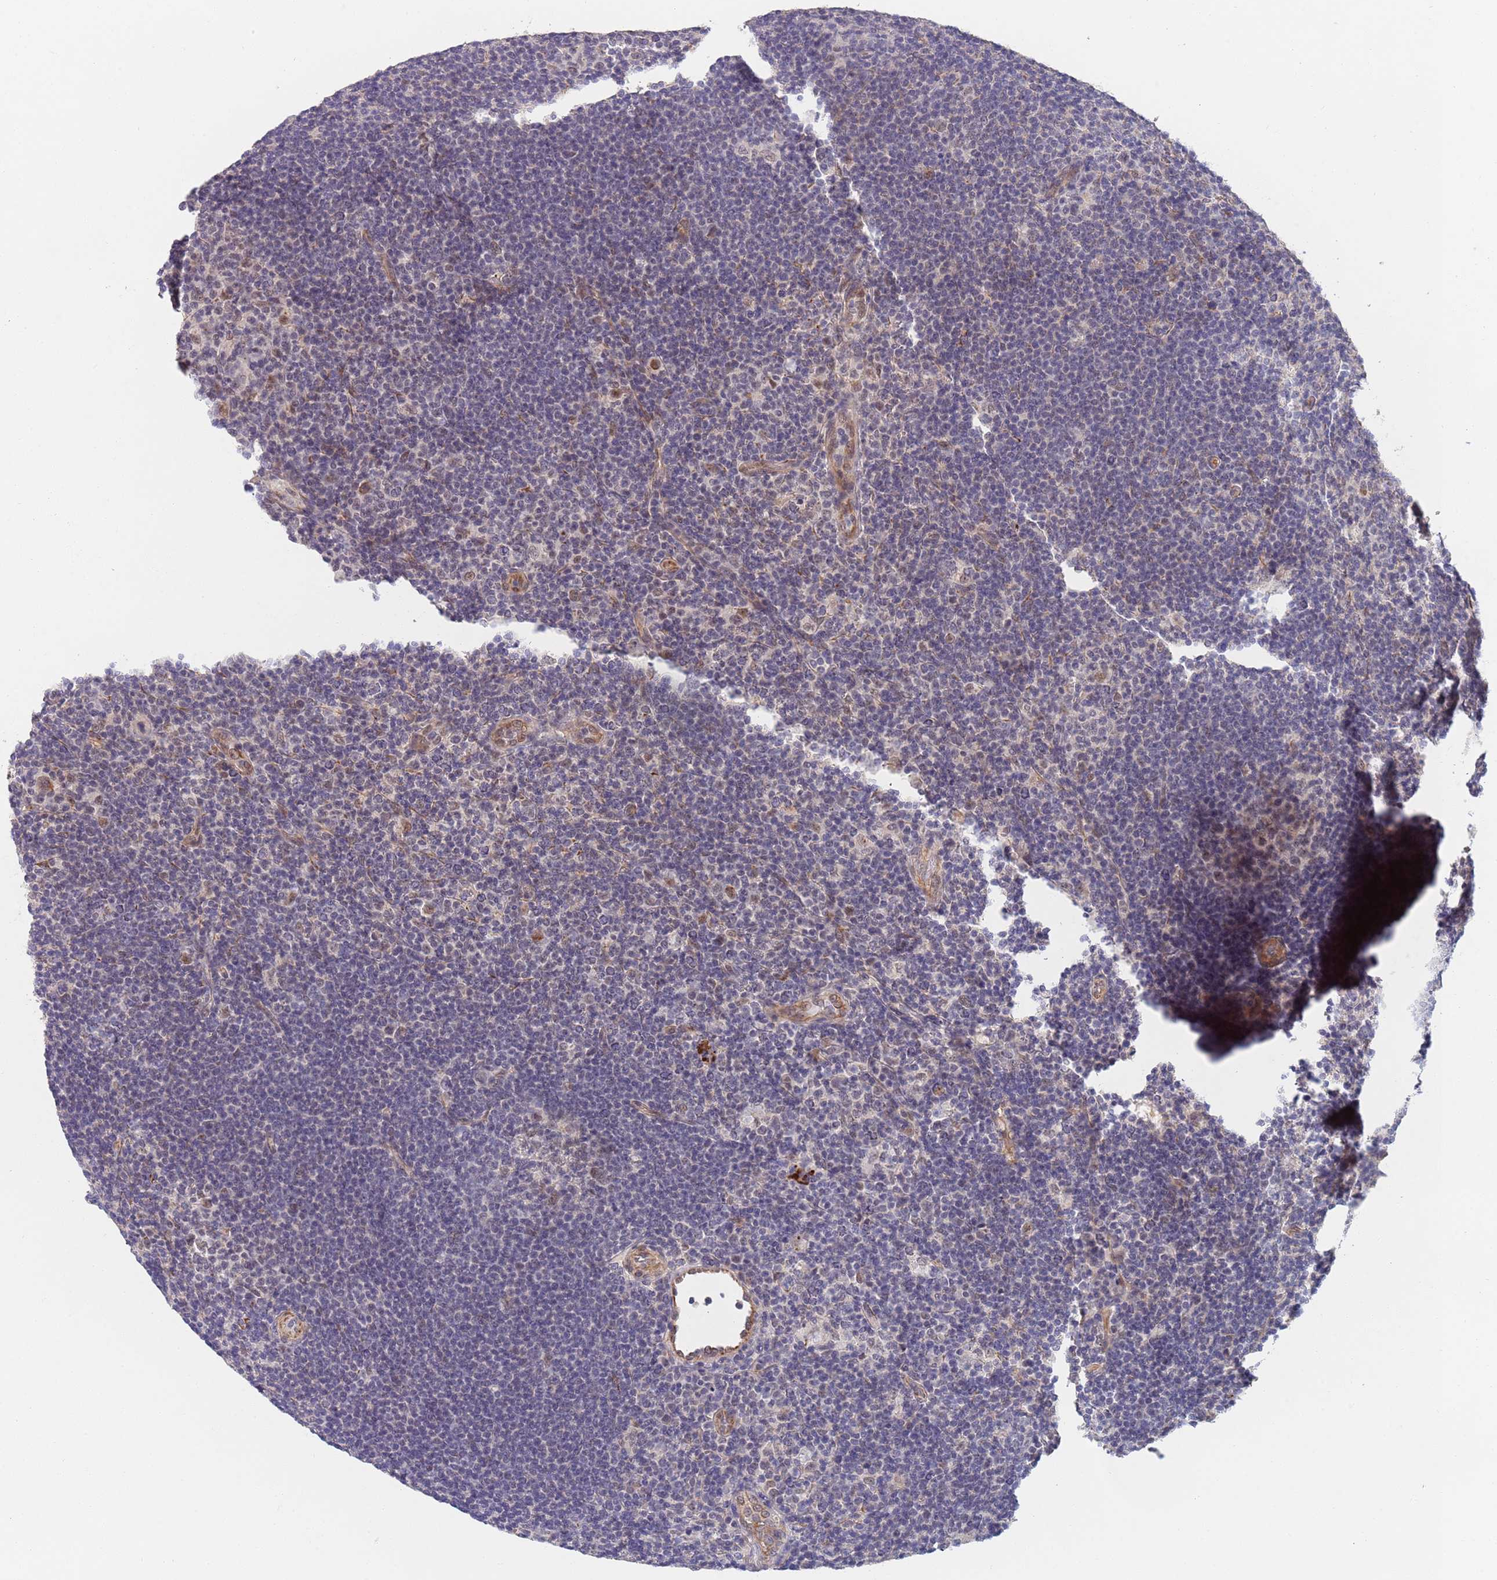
{"staining": {"intensity": "weak", "quantity": "25%-75%", "location": "nuclear"}, "tissue": "lymphoma", "cell_type": "Tumor cells", "image_type": "cancer", "snomed": [{"axis": "morphology", "description": "Hodgkin's disease, NOS"}, {"axis": "topography", "description": "Lymph node"}], "caption": "A histopathology image showing weak nuclear positivity in approximately 25%-75% of tumor cells in lymphoma, as visualized by brown immunohistochemical staining.", "gene": "B4GALT4", "patient": {"sex": "female", "age": 57}}